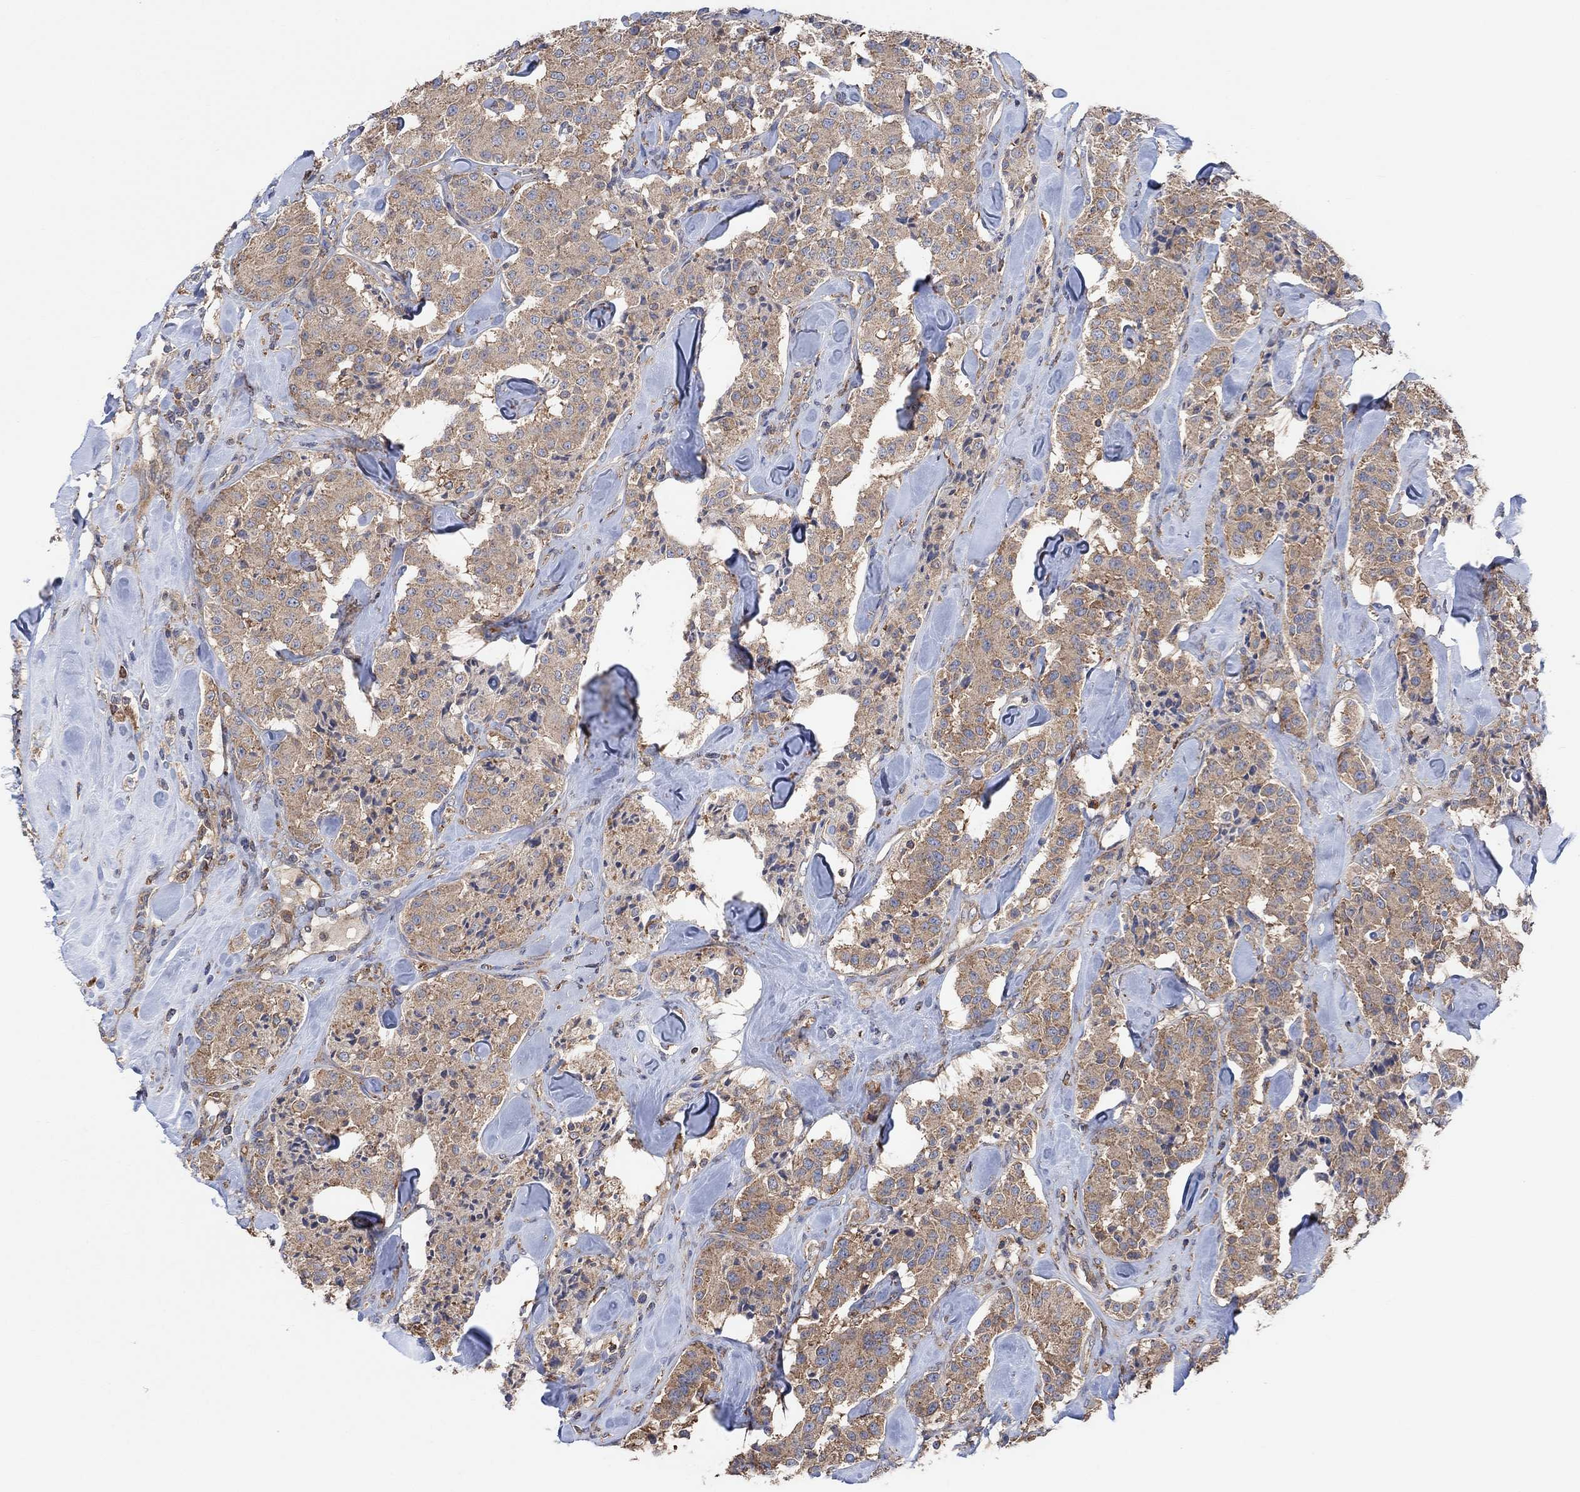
{"staining": {"intensity": "weak", "quantity": ">75%", "location": "cytoplasmic/membranous"}, "tissue": "carcinoid", "cell_type": "Tumor cells", "image_type": "cancer", "snomed": [{"axis": "morphology", "description": "Carcinoid, malignant, NOS"}, {"axis": "topography", "description": "Pancreas"}], "caption": "DAB immunohistochemical staining of human malignant carcinoid demonstrates weak cytoplasmic/membranous protein staining in approximately >75% of tumor cells. (IHC, brightfield microscopy, high magnification).", "gene": "BLOC1S3", "patient": {"sex": "male", "age": 41}}